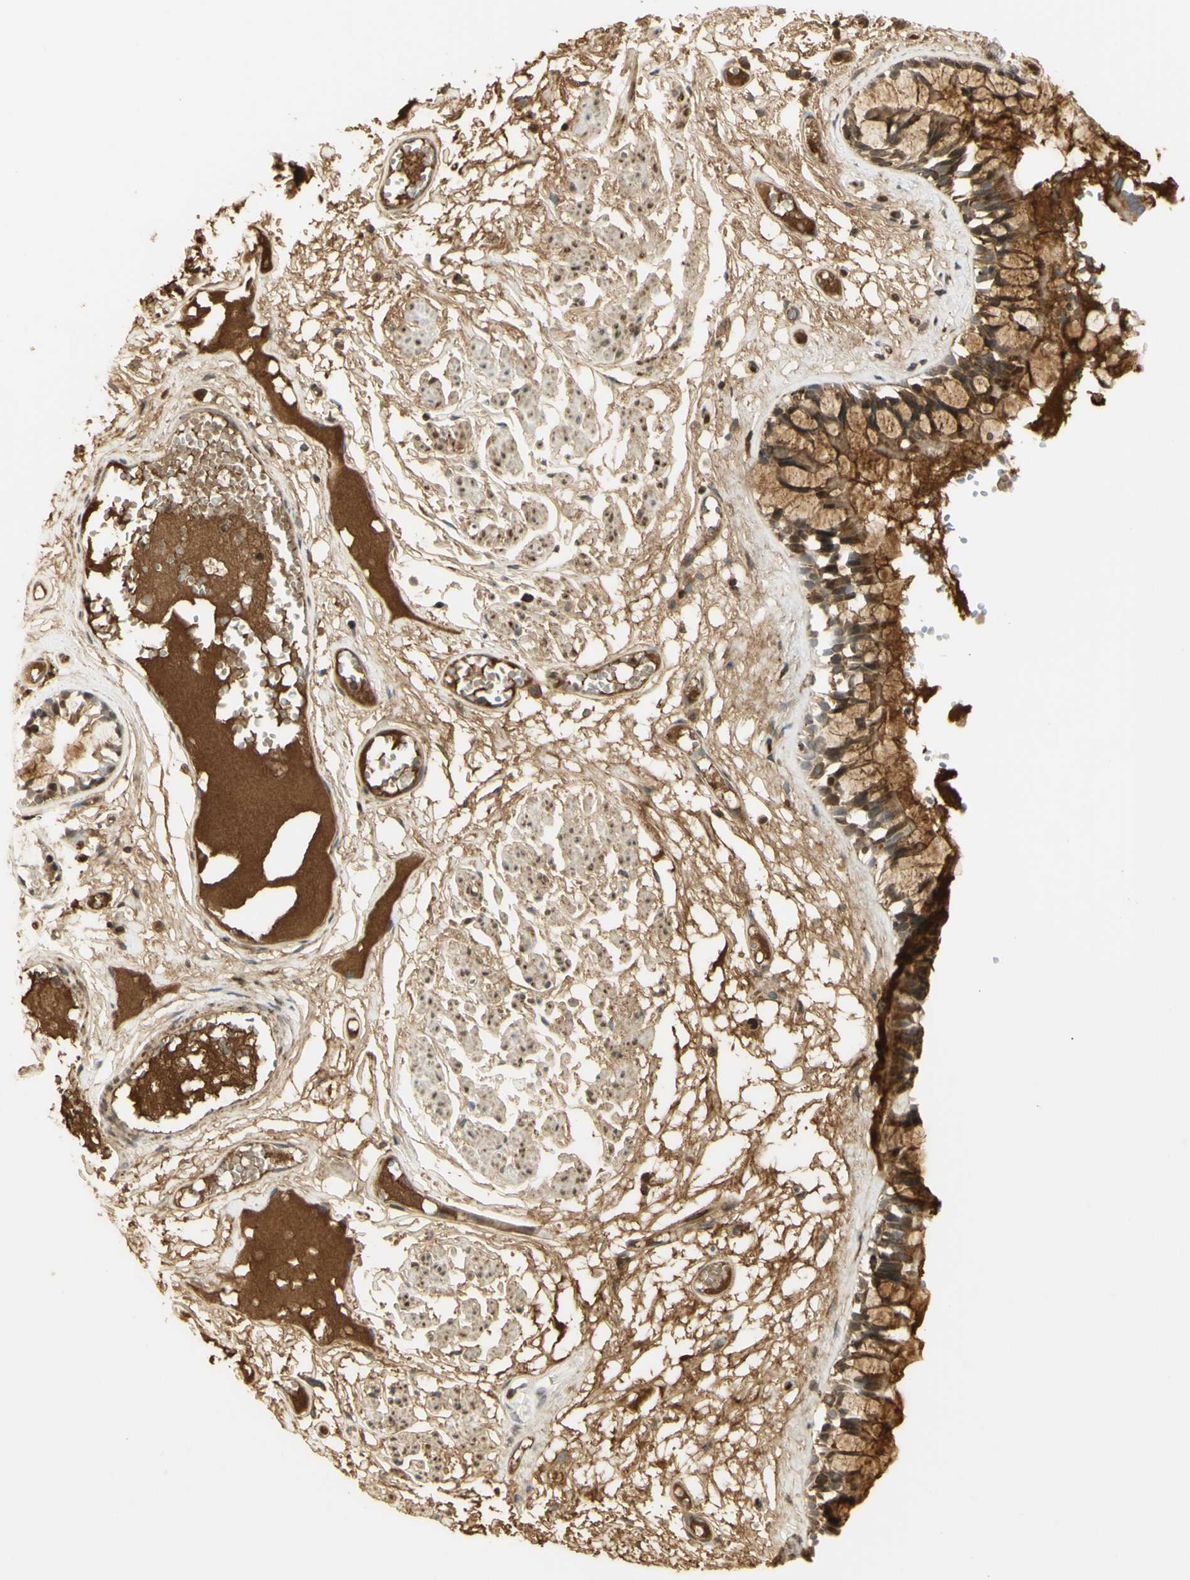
{"staining": {"intensity": "moderate", "quantity": ">75%", "location": "cytoplasmic/membranous"}, "tissue": "bronchus", "cell_type": "Respiratory epithelial cells", "image_type": "normal", "snomed": [{"axis": "morphology", "description": "Normal tissue, NOS"}, {"axis": "morphology", "description": "Inflammation, NOS"}, {"axis": "topography", "description": "Cartilage tissue"}, {"axis": "topography", "description": "Lung"}], "caption": "Protein expression analysis of normal bronchus exhibits moderate cytoplasmic/membranous staining in approximately >75% of respiratory epithelial cells.", "gene": "KIF11", "patient": {"sex": "male", "age": 71}}